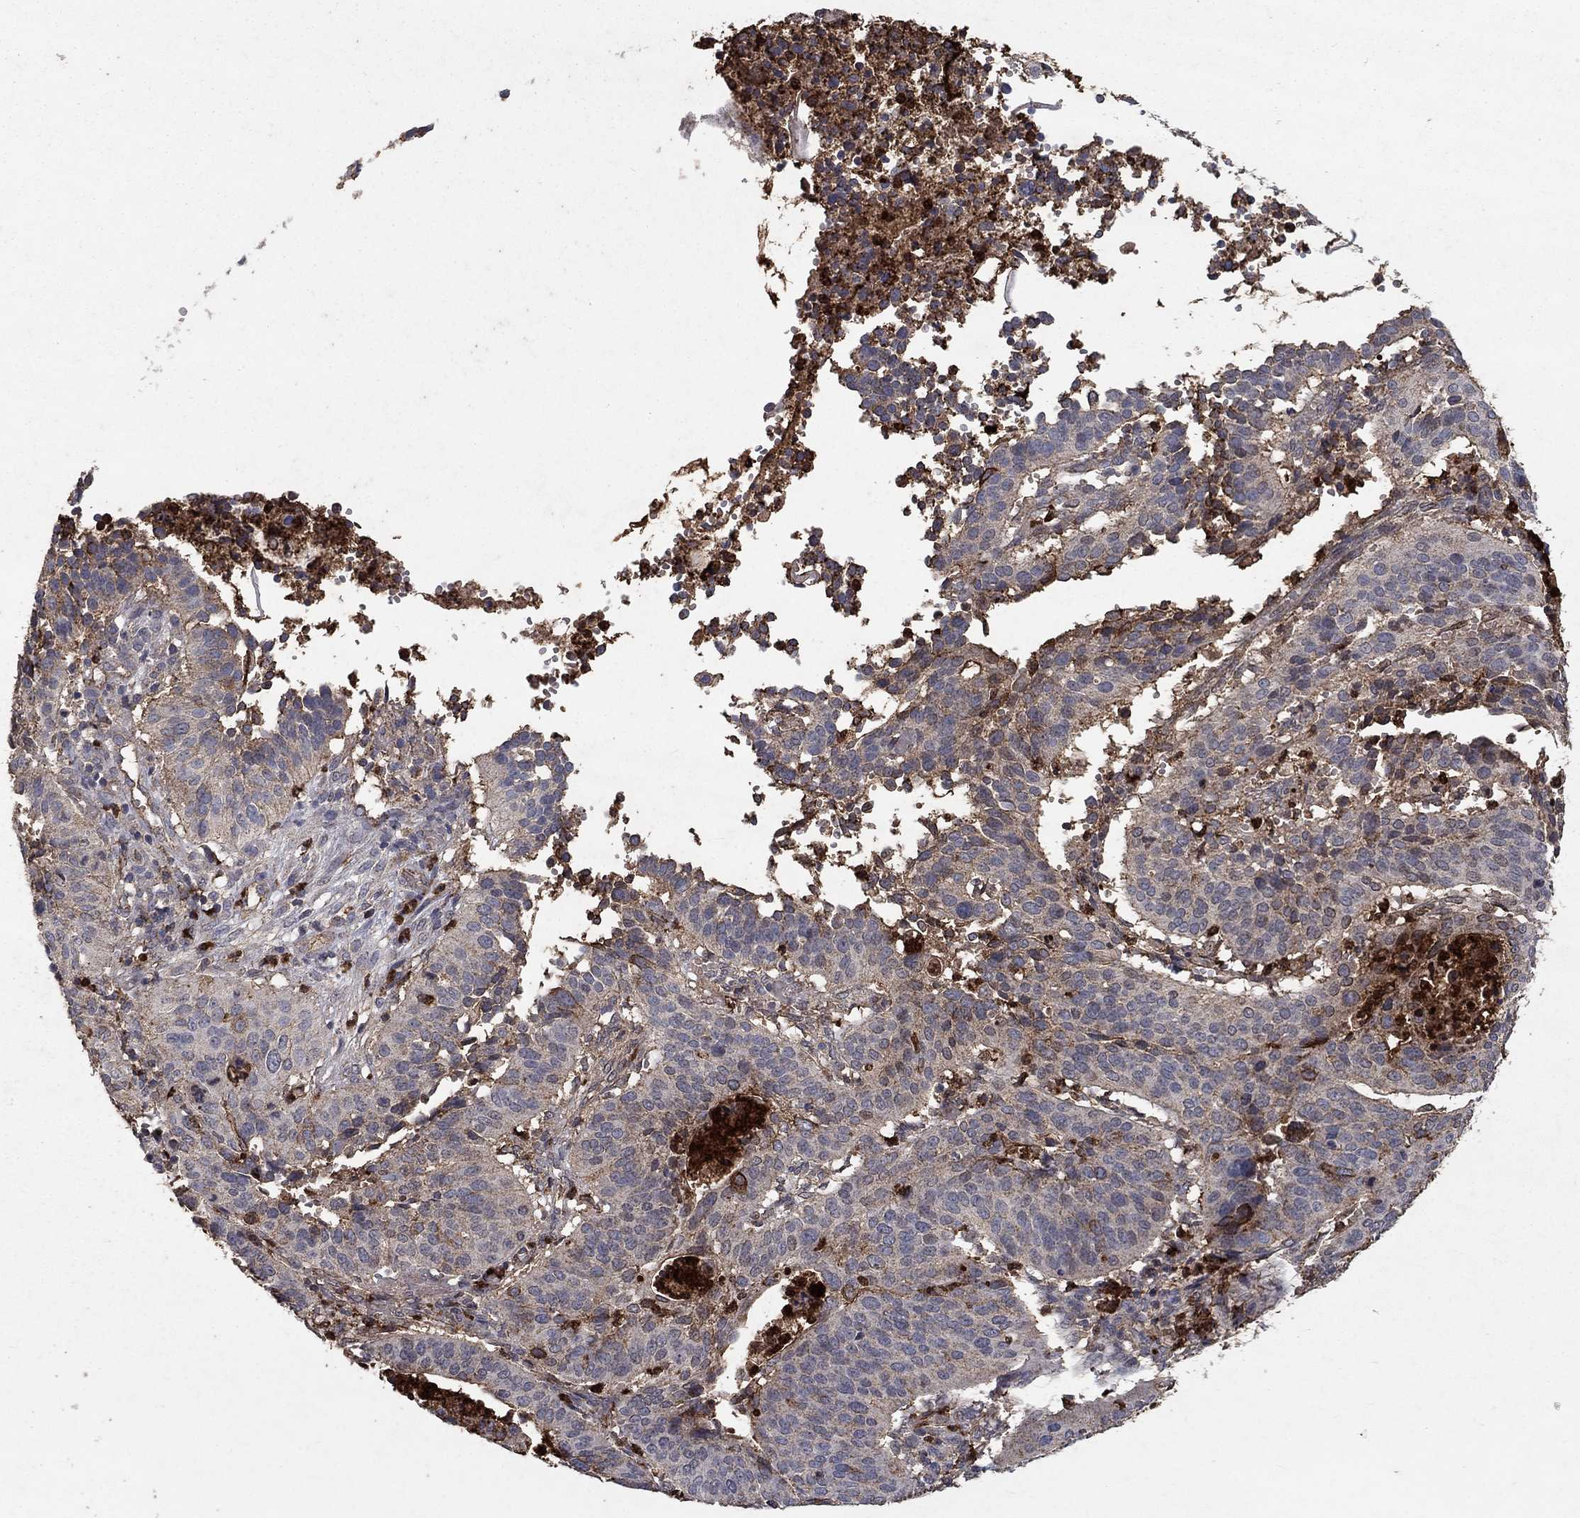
{"staining": {"intensity": "strong", "quantity": "<25%", "location": "cytoplasmic/membranous,nuclear"}, "tissue": "cervical cancer", "cell_type": "Tumor cells", "image_type": "cancer", "snomed": [{"axis": "morphology", "description": "Normal tissue, NOS"}, {"axis": "morphology", "description": "Squamous cell carcinoma, NOS"}, {"axis": "topography", "description": "Cervix"}], "caption": "DAB (3,3'-diaminobenzidine) immunohistochemical staining of cervical cancer reveals strong cytoplasmic/membranous and nuclear protein expression in approximately <25% of tumor cells.", "gene": "CD24", "patient": {"sex": "female", "age": 39}}